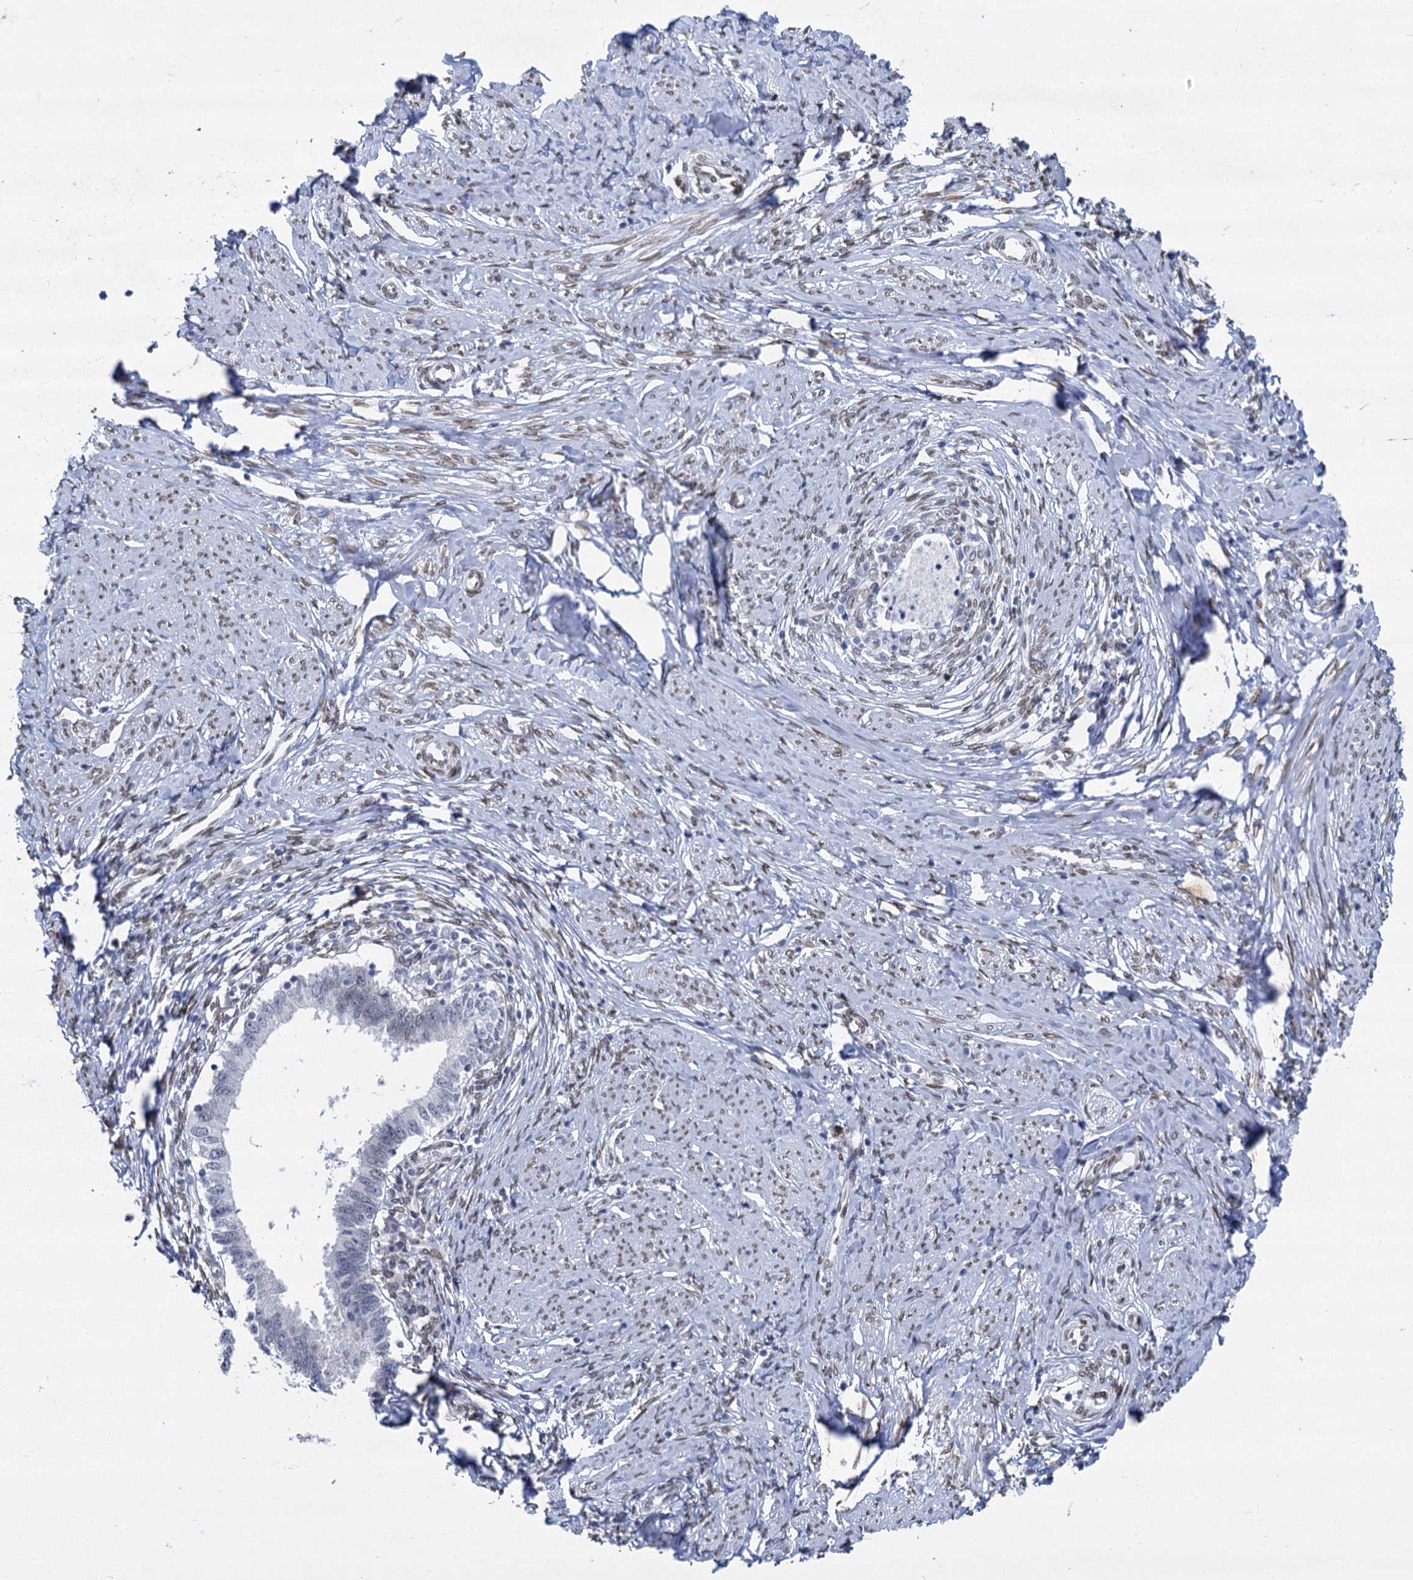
{"staining": {"intensity": "weak", "quantity": "<25%", "location": "nuclear"}, "tissue": "cervical cancer", "cell_type": "Tumor cells", "image_type": "cancer", "snomed": [{"axis": "morphology", "description": "Adenocarcinoma, NOS"}, {"axis": "topography", "description": "Cervix"}], "caption": "Cervical adenocarcinoma stained for a protein using immunohistochemistry (IHC) reveals no staining tumor cells.", "gene": "PRSS35", "patient": {"sex": "female", "age": 36}}